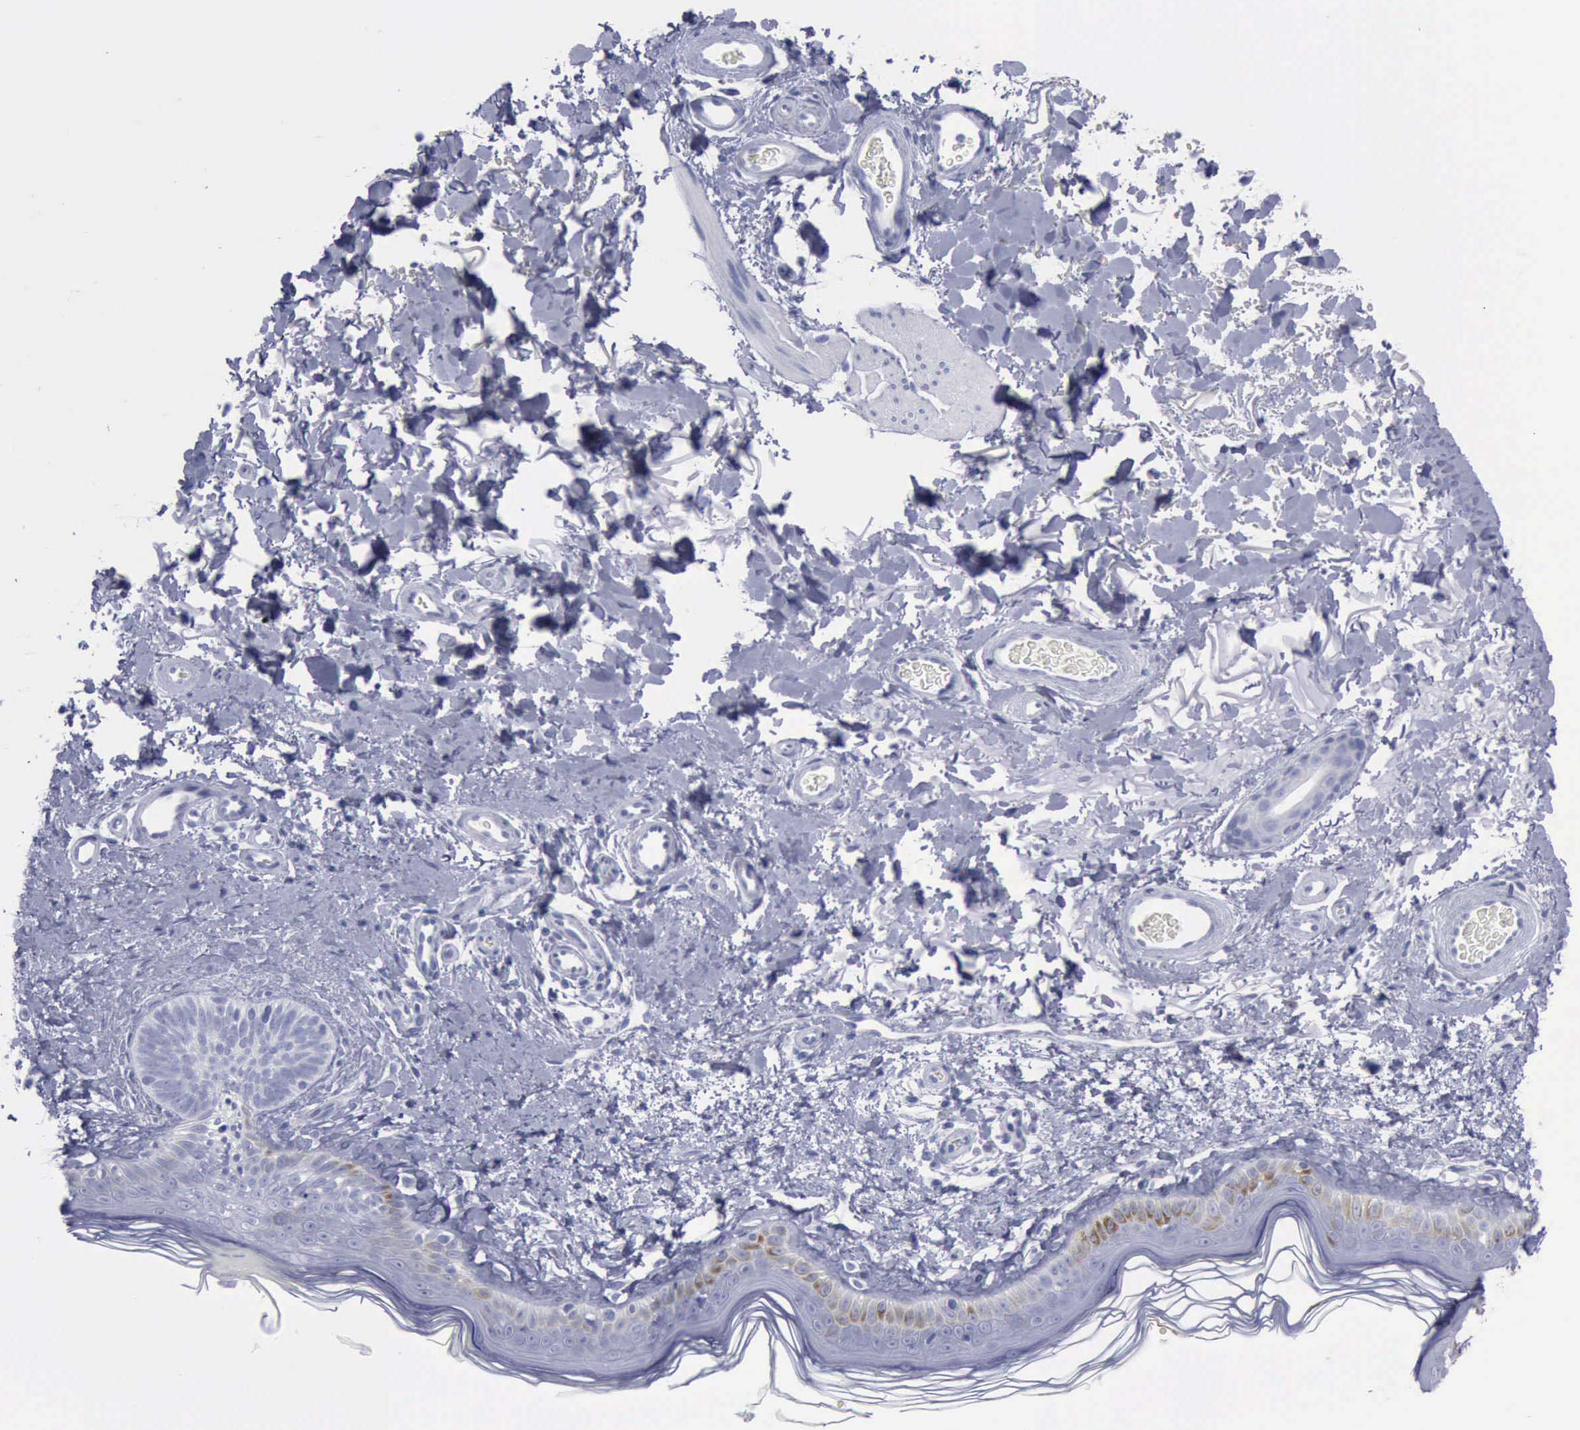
{"staining": {"intensity": "negative", "quantity": "none", "location": "none"}, "tissue": "skin", "cell_type": "Fibroblasts", "image_type": "normal", "snomed": [{"axis": "morphology", "description": "Normal tissue, NOS"}, {"axis": "topography", "description": "Skin"}], "caption": "High magnification brightfield microscopy of unremarkable skin stained with DAB (brown) and counterstained with hematoxylin (blue): fibroblasts show no significant staining. (Brightfield microscopy of DAB (3,3'-diaminobenzidine) IHC at high magnification).", "gene": "KRT13", "patient": {"sex": "male", "age": 63}}